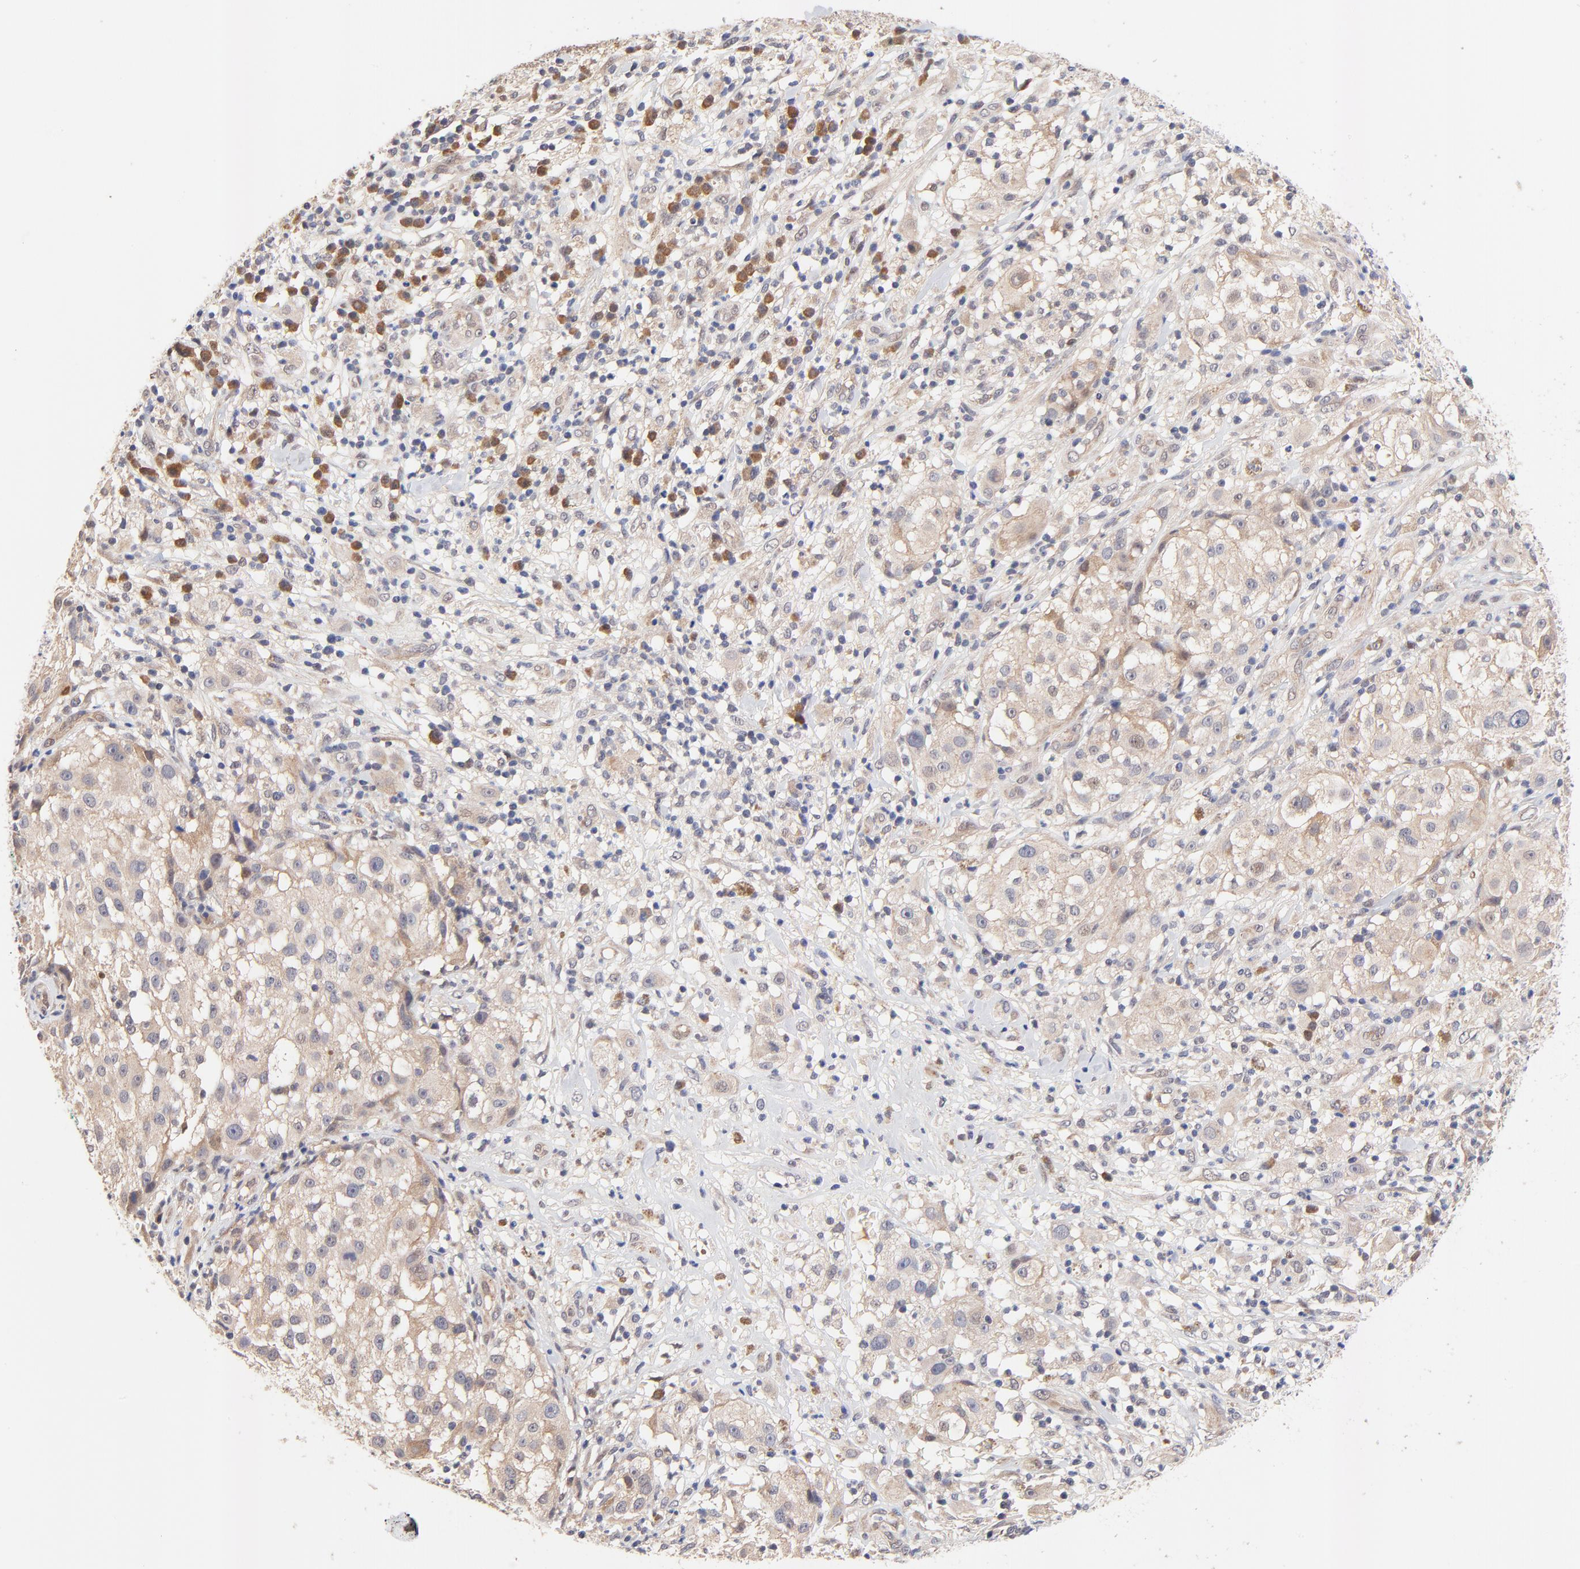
{"staining": {"intensity": "weak", "quantity": ">75%", "location": "cytoplasmic/membranous"}, "tissue": "melanoma", "cell_type": "Tumor cells", "image_type": "cancer", "snomed": [{"axis": "morphology", "description": "Necrosis, NOS"}, {"axis": "morphology", "description": "Malignant melanoma, NOS"}, {"axis": "topography", "description": "Skin"}], "caption": "High-magnification brightfield microscopy of melanoma stained with DAB (3,3'-diaminobenzidine) (brown) and counterstained with hematoxylin (blue). tumor cells exhibit weak cytoplasmic/membranous staining is identified in about>75% of cells. (DAB (3,3'-diaminobenzidine) IHC with brightfield microscopy, high magnification).", "gene": "TXNL1", "patient": {"sex": "female", "age": 87}}